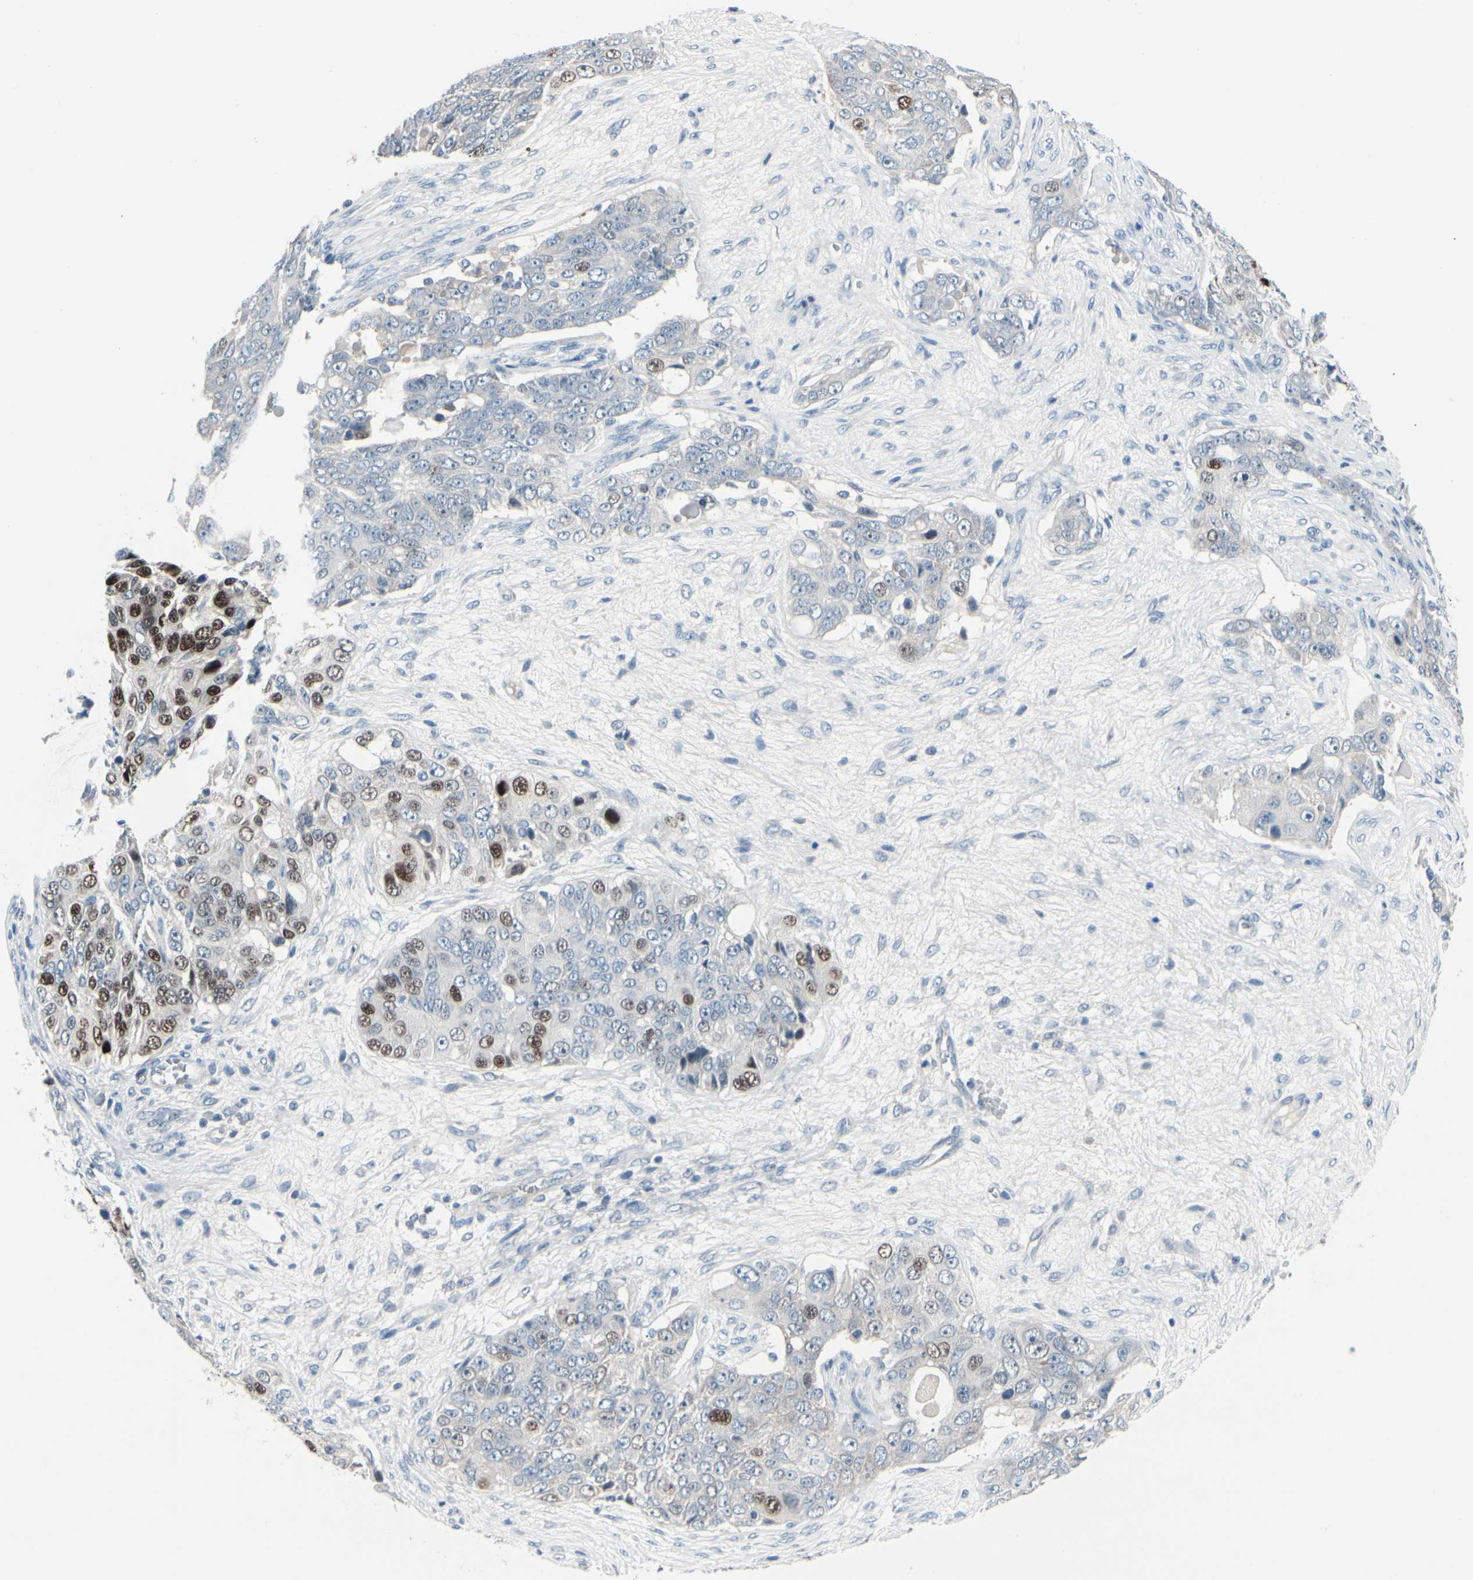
{"staining": {"intensity": "strong", "quantity": "25%-75%", "location": "nuclear"}, "tissue": "ovarian cancer", "cell_type": "Tumor cells", "image_type": "cancer", "snomed": [{"axis": "morphology", "description": "Carcinoma, endometroid"}, {"axis": "topography", "description": "Ovary"}], "caption": "Ovarian cancer (endometroid carcinoma) stained with a protein marker displays strong staining in tumor cells.", "gene": "PGR", "patient": {"sex": "female", "age": 51}}